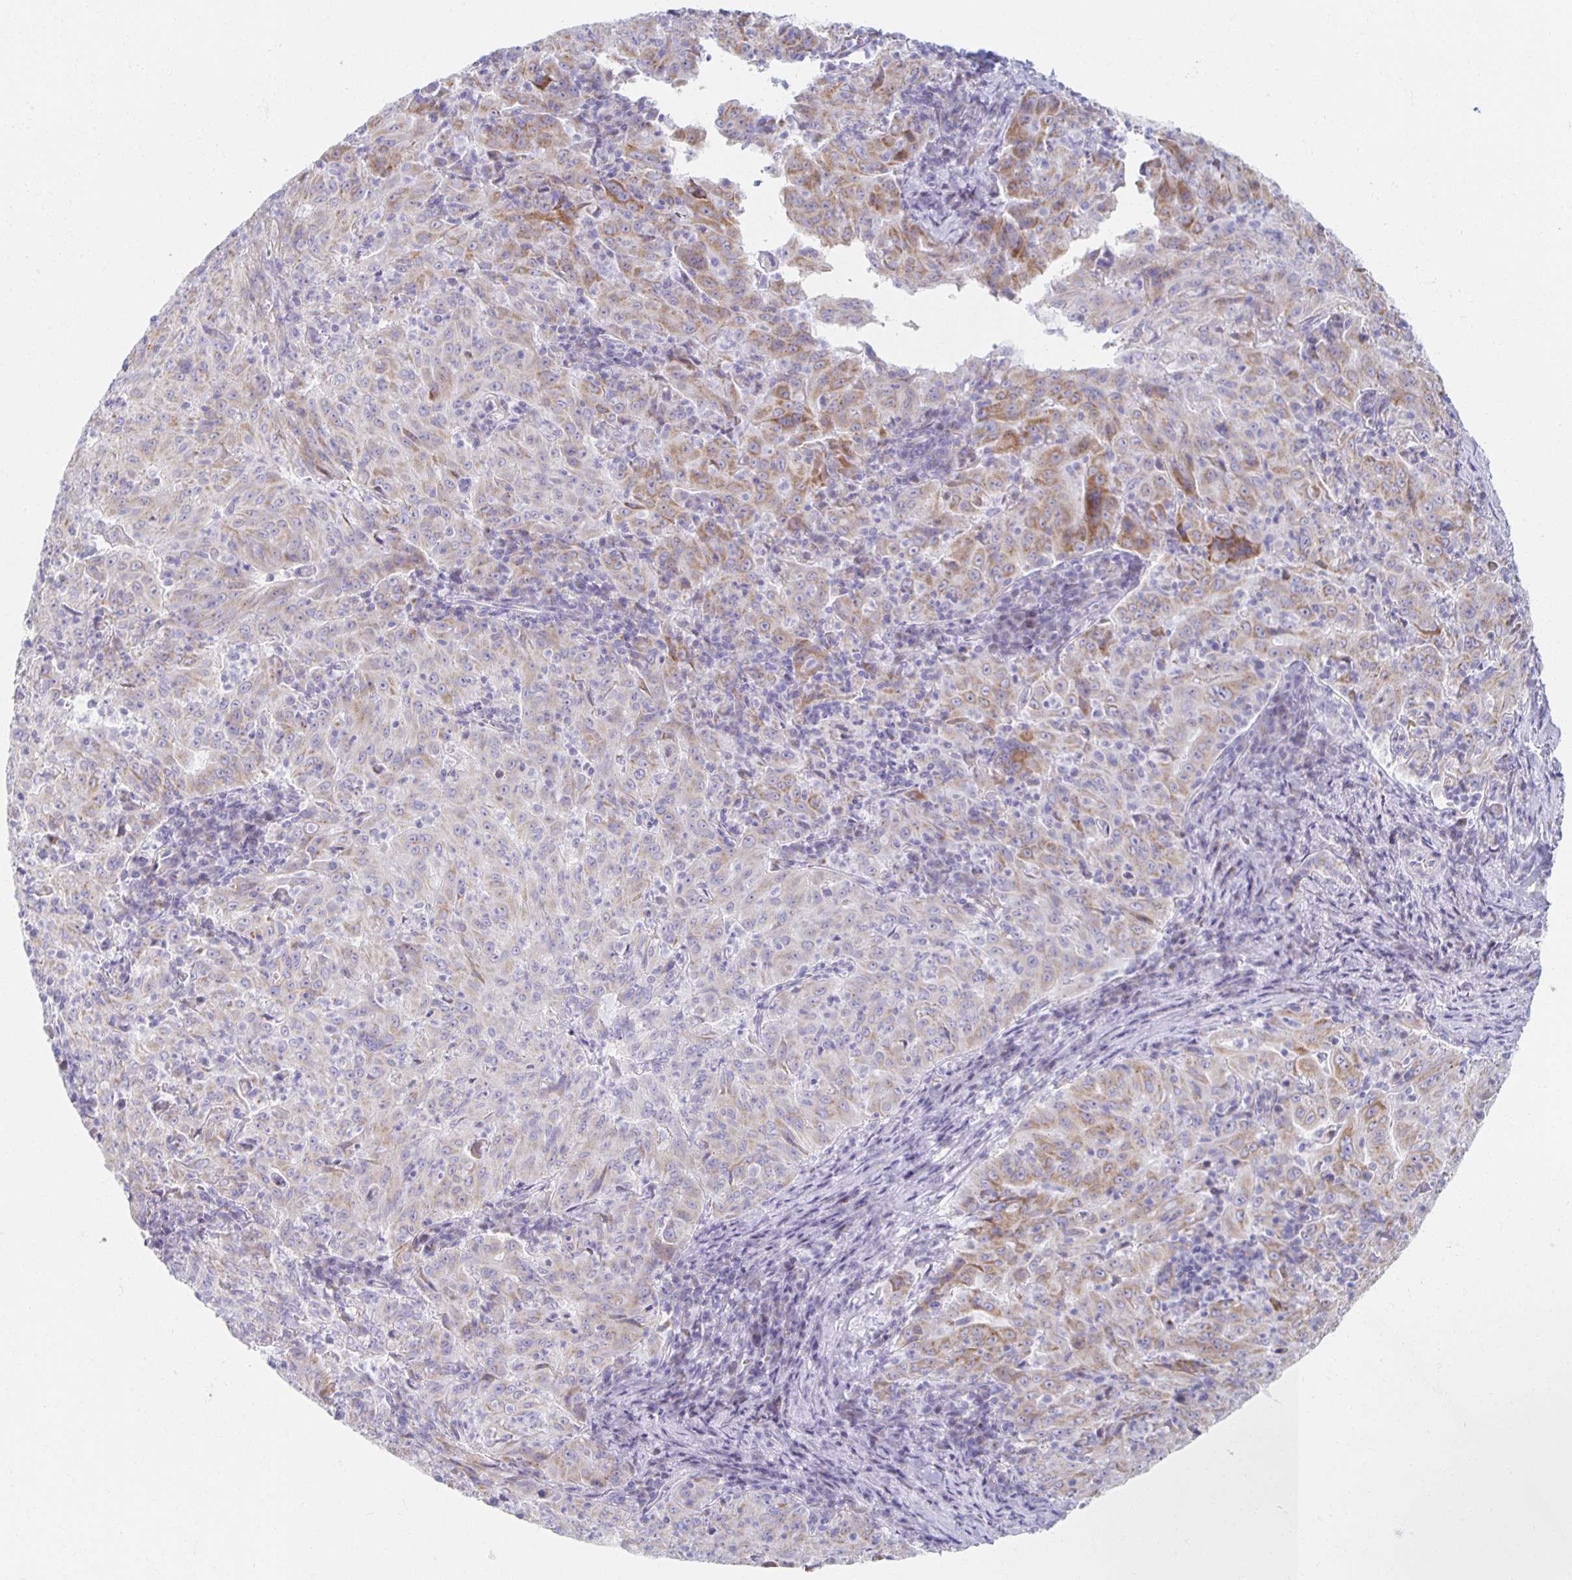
{"staining": {"intensity": "moderate", "quantity": "25%-75%", "location": "cytoplasmic/membranous"}, "tissue": "pancreatic cancer", "cell_type": "Tumor cells", "image_type": "cancer", "snomed": [{"axis": "morphology", "description": "Adenocarcinoma, NOS"}, {"axis": "topography", "description": "Pancreas"}], "caption": "DAB (3,3'-diaminobenzidine) immunohistochemical staining of pancreatic adenocarcinoma exhibits moderate cytoplasmic/membranous protein staining in approximately 25%-75% of tumor cells.", "gene": "TEX44", "patient": {"sex": "male", "age": 63}}